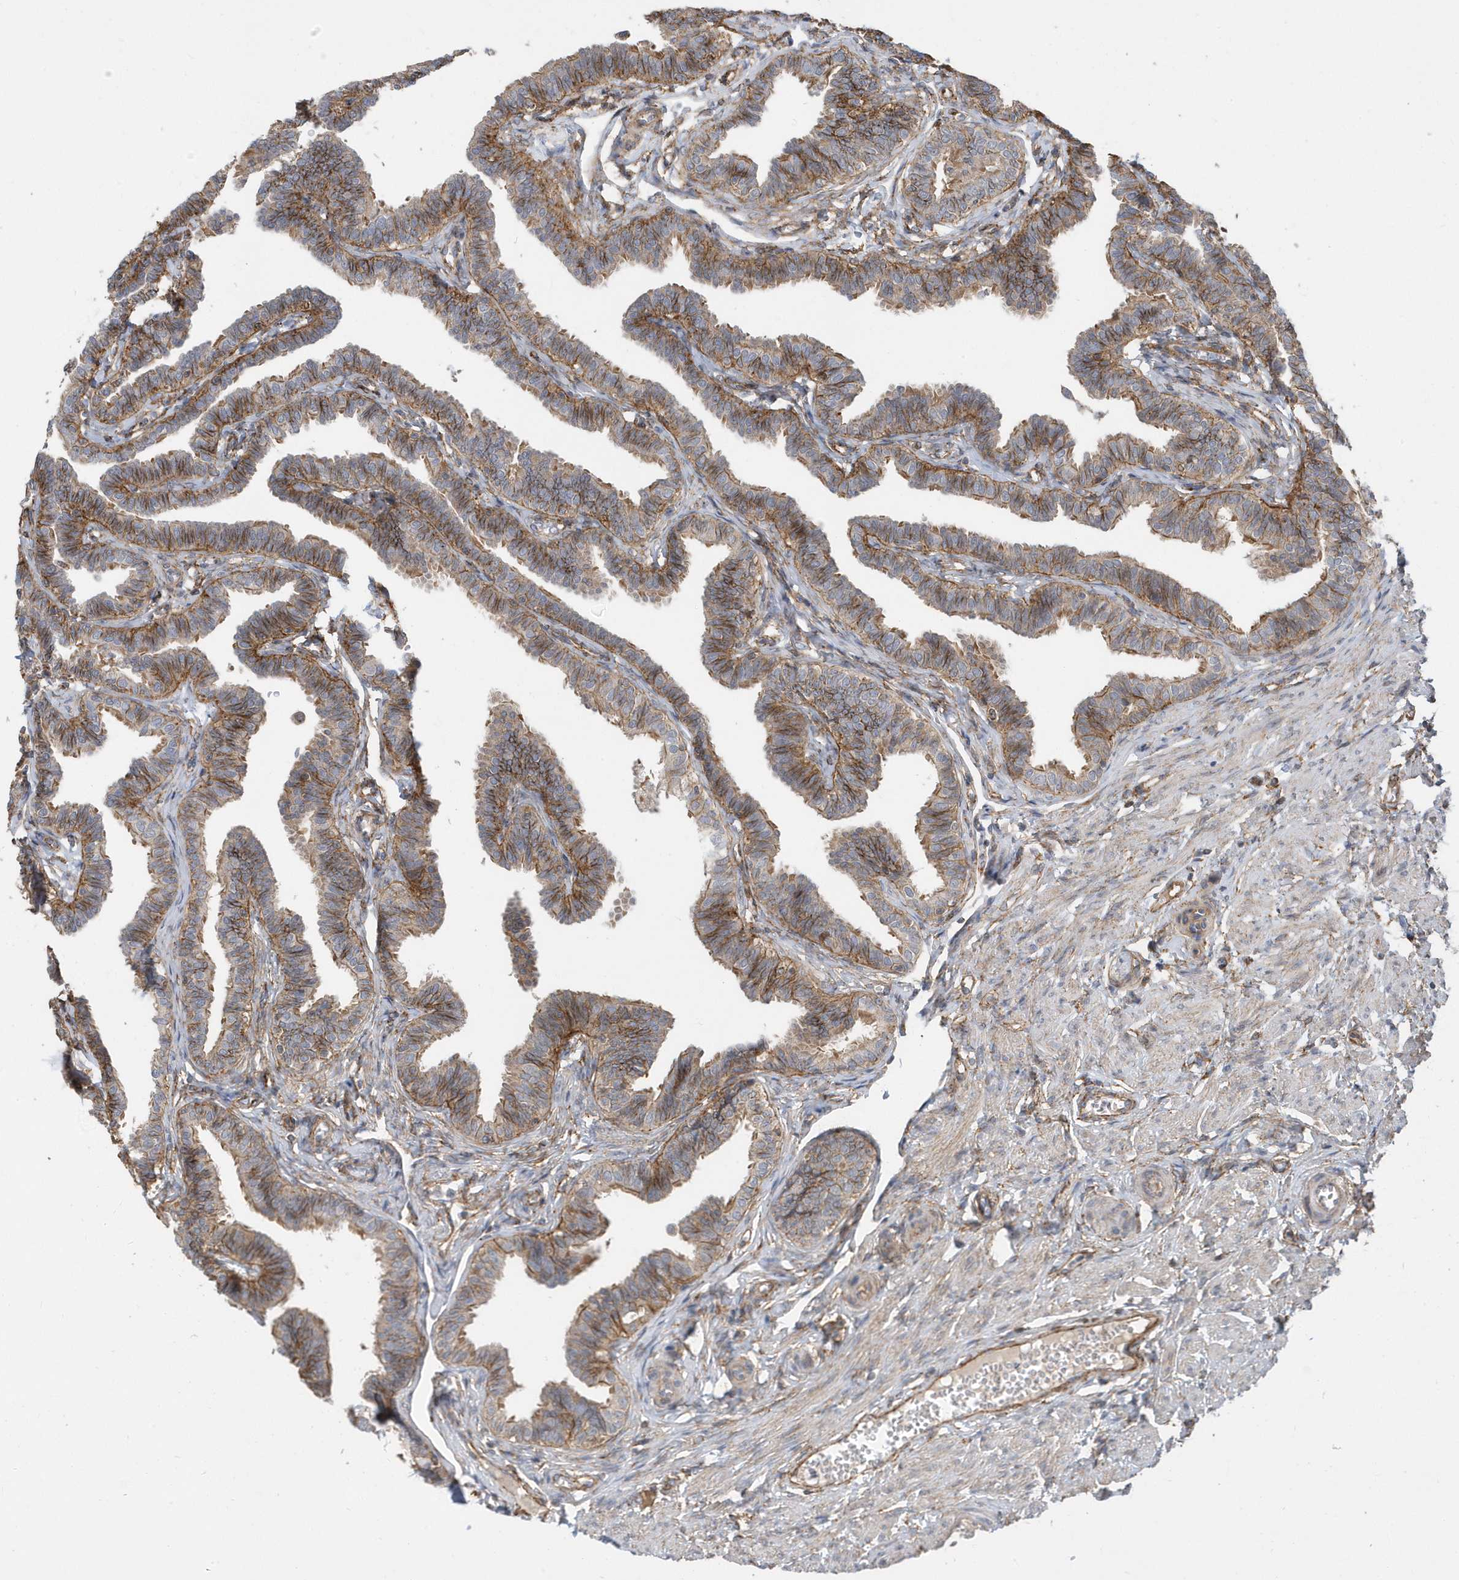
{"staining": {"intensity": "moderate", "quantity": "25%-75%", "location": "cytoplasmic/membranous,nuclear"}, "tissue": "fallopian tube", "cell_type": "Glandular cells", "image_type": "normal", "snomed": [{"axis": "morphology", "description": "Normal tissue, NOS"}, {"axis": "topography", "description": "Fallopian tube"}, {"axis": "topography", "description": "Ovary"}], "caption": "The micrograph exhibits immunohistochemical staining of unremarkable fallopian tube. There is moderate cytoplasmic/membranous,nuclear positivity is appreciated in about 25%-75% of glandular cells.", "gene": "HRH4", "patient": {"sex": "female", "age": 23}}